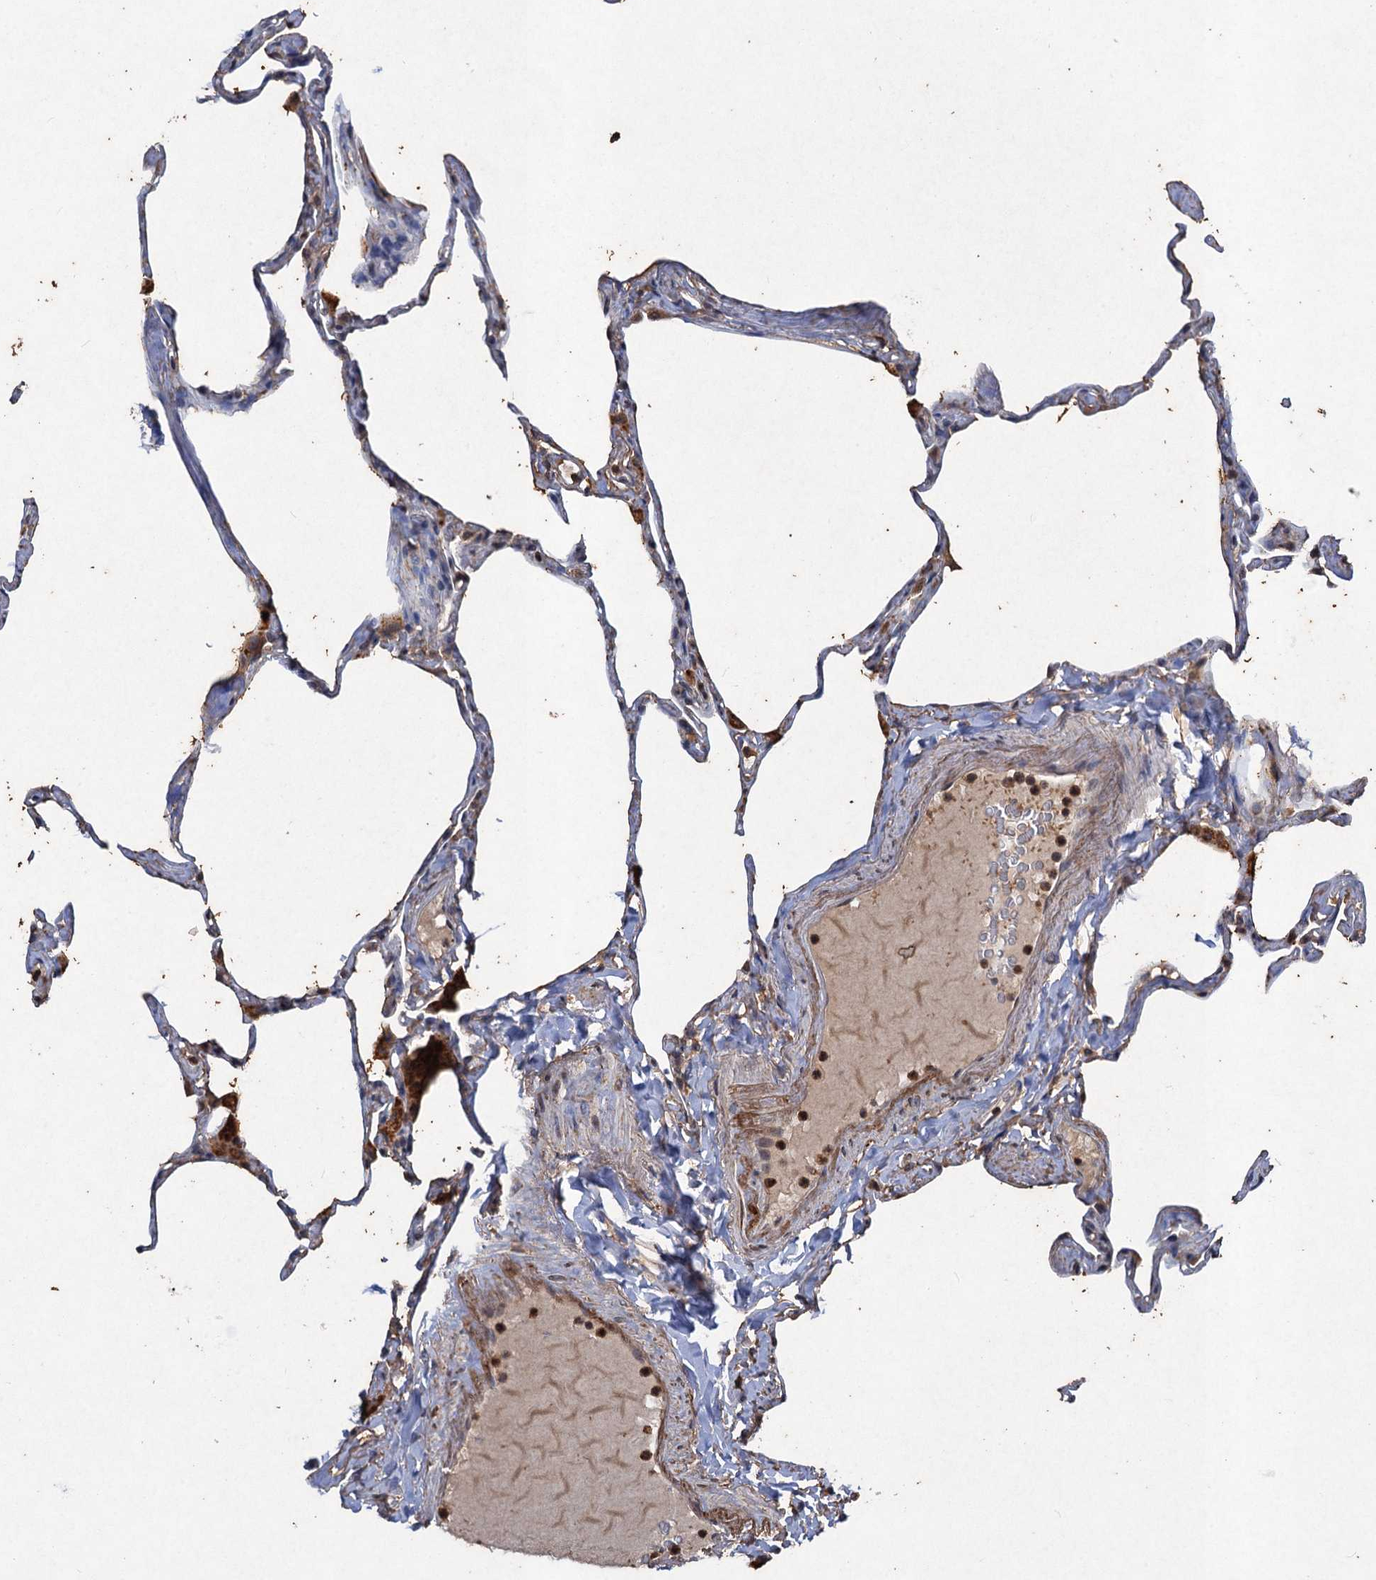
{"staining": {"intensity": "weak", "quantity": "25%-75%", "location": "cytoplasmic/membranous"}, "tissue": "lung", "cell_type": "Alveolar cells", "image_type": "normal", "snomed": [{"axis": "morphology", "description": "Normal tissue, NOS"}, {"axis": "topography", "description": "Lung"}], "caption": "This histopathology image shows IHC staining of unremarkable lung, with low weak cytoplasmic/membranous positivity in approximately 25%-75% of alveolar cells.", "gene": "SCUBE3", "patient": {"sex": "male", "age": 65}}